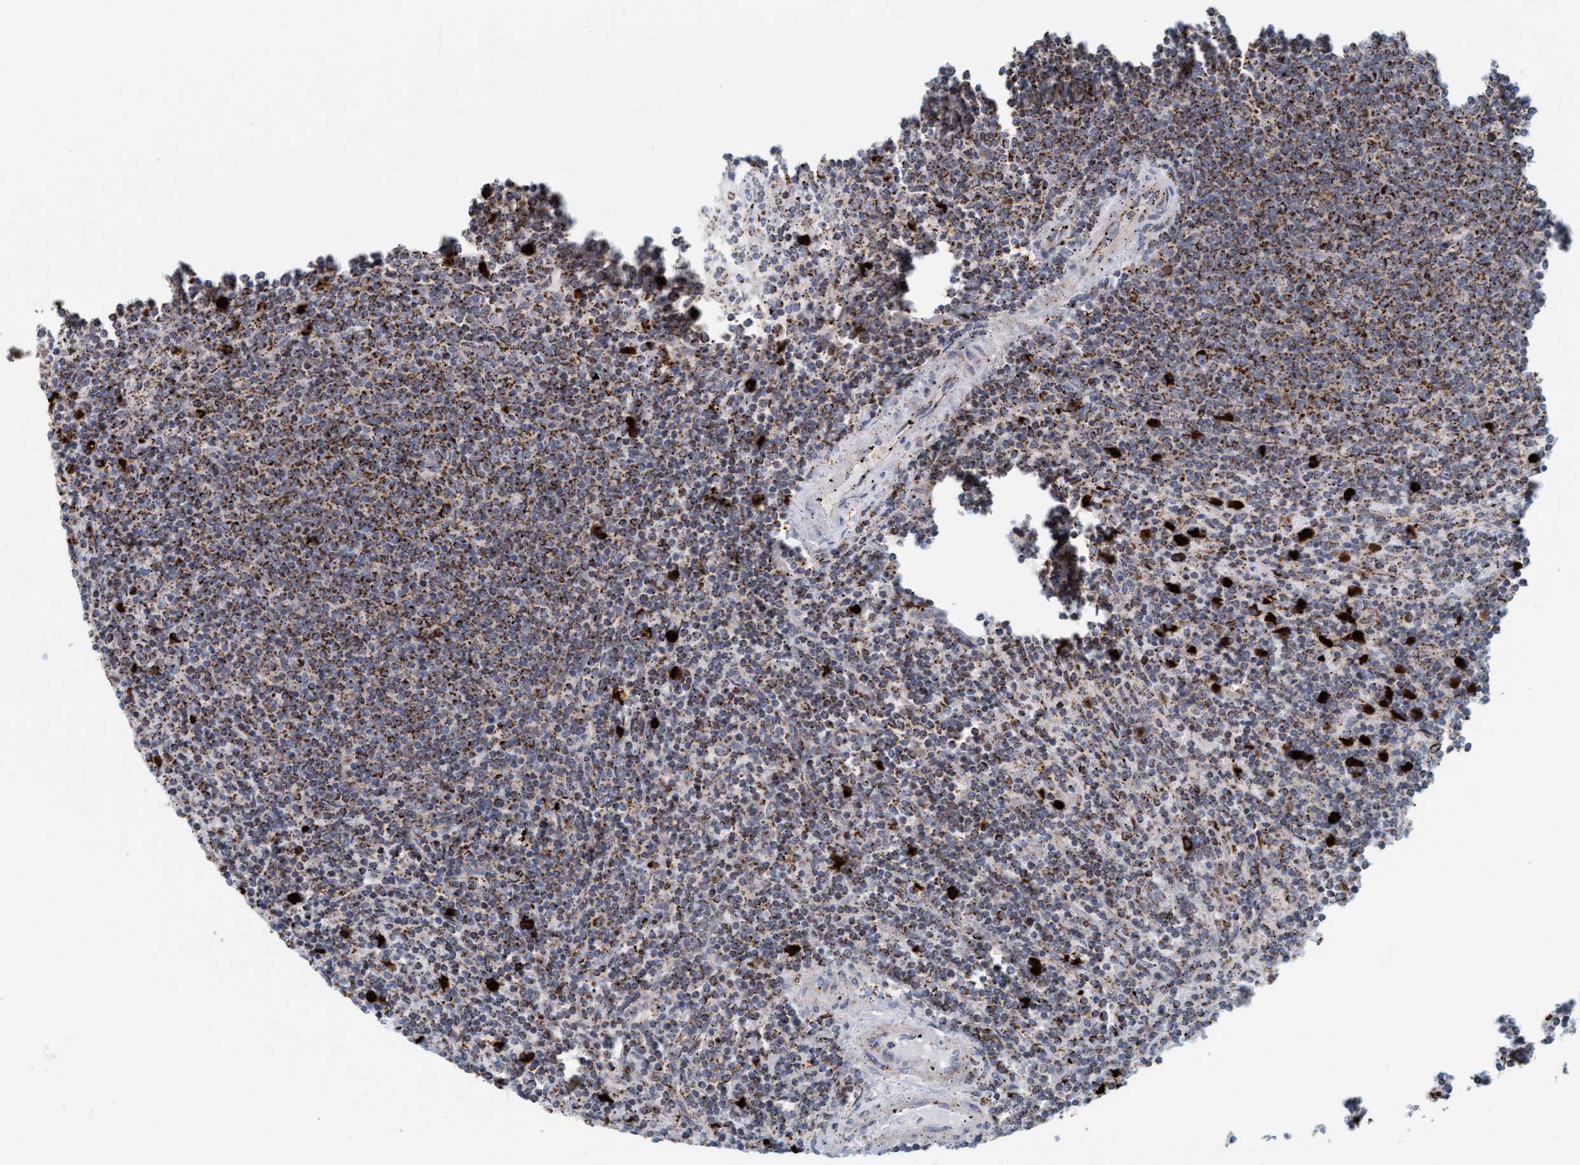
{"staining": {"intensity": "strong", "quantity": ">75%", "location": "cytoplasmic/membranous"}, "tissue": "lymphoma", "cell_type": "Tumor cells", "image_type": "cancer", "snomed": [{"axis": "morphology", "description": "Malignant lymphoma, non-Hodgkin's type, Low grade"}, {"axis": "topography", "description": "Spleen"}], "caption": "This is an image of immunohistochemistry staining of lymphoma, which shows strong positivity in the cytoplasmic/membranous of tumor cells.", "gene": "B9D1", "patient": {"sex": "female", "age": 50}}